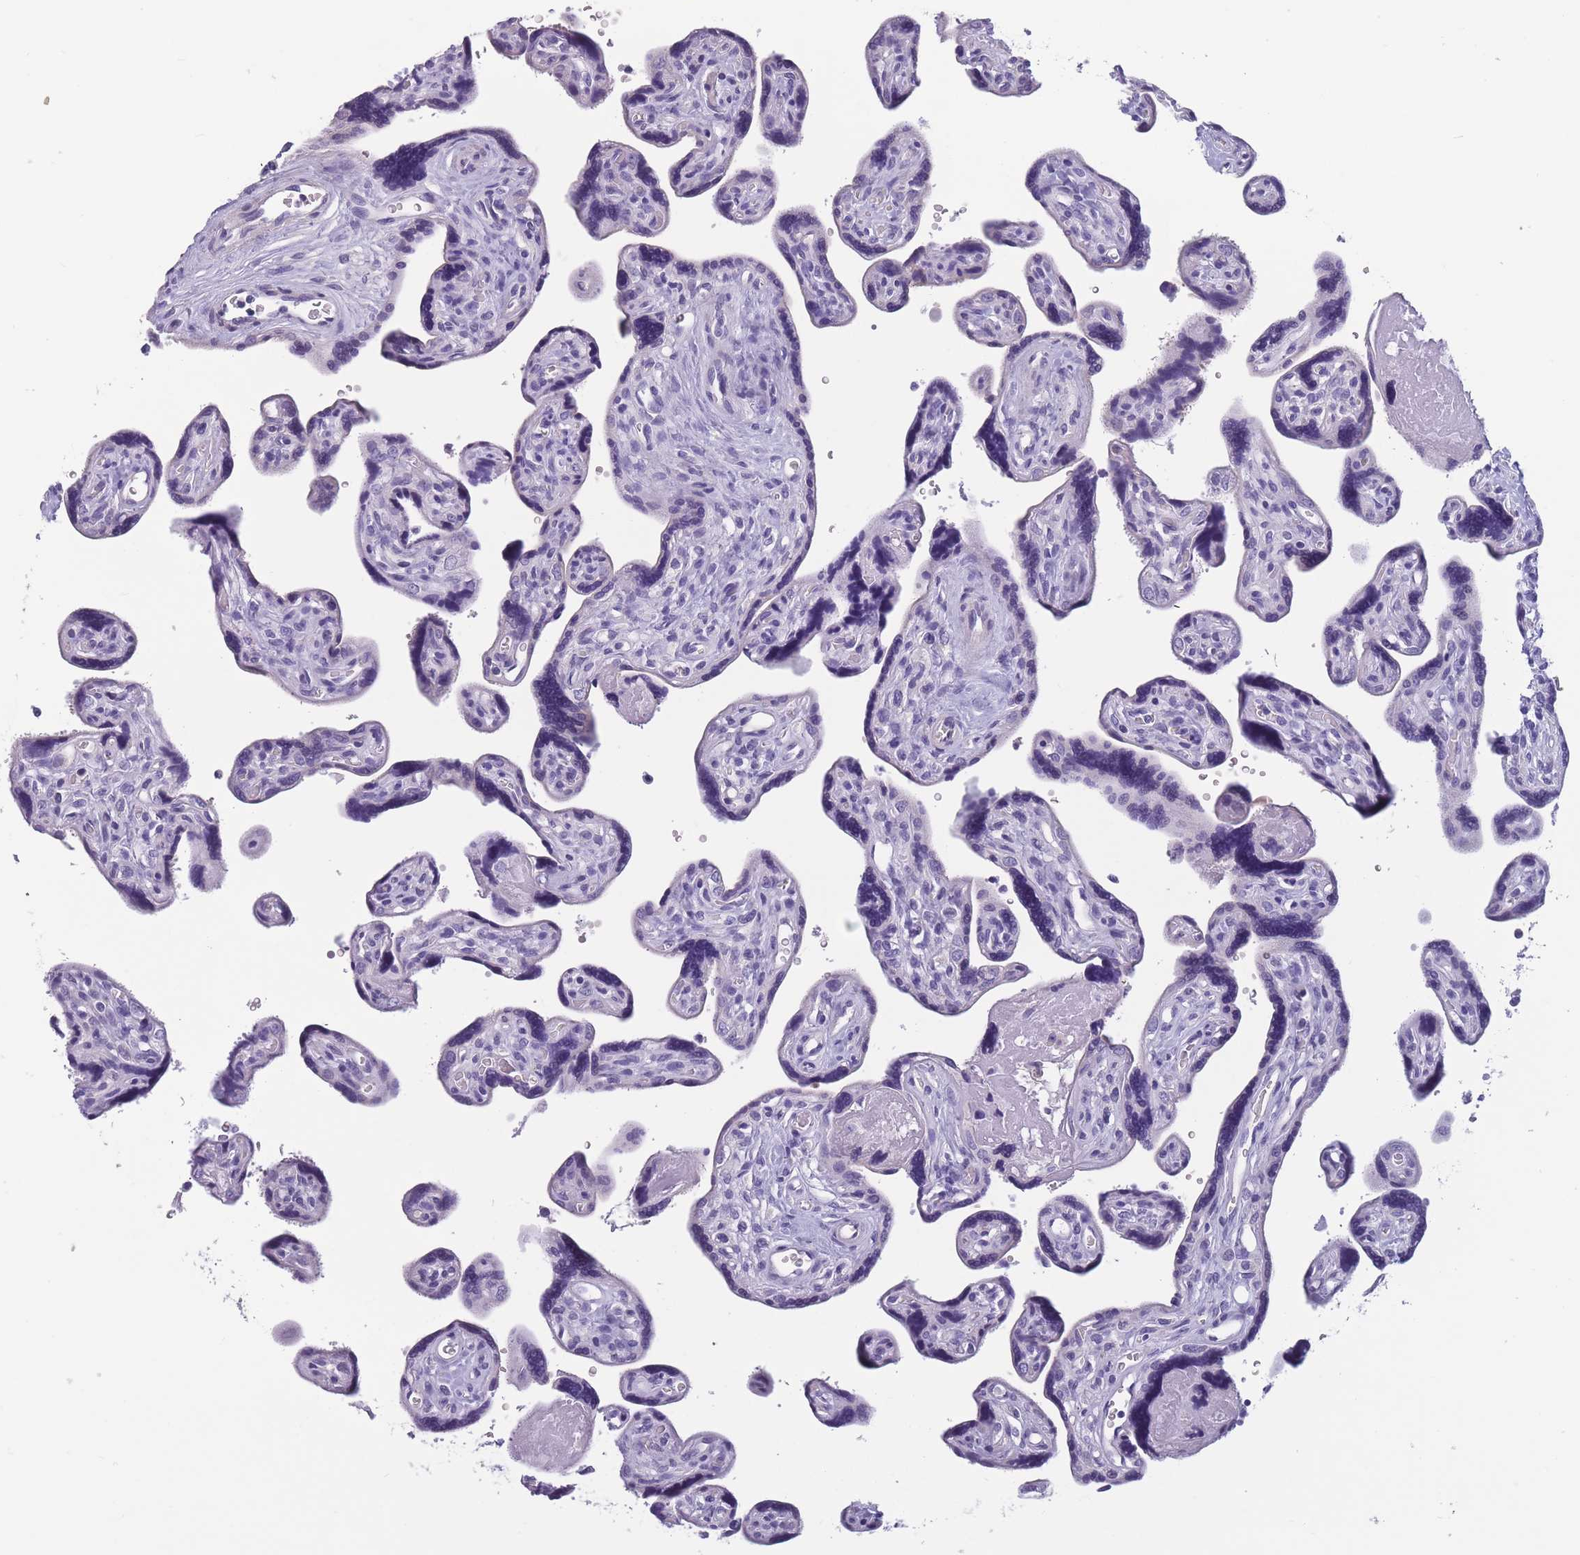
{"staining": {"intensity": "negative", "quantity": "none", "location": "none"}, "tissue": "placenta", "cell_type": "Decidual cells", "image_type": "normal", "snomed": [{"axis": "morphology", "description": "Normal tissue, NOS"}, {"axis": "topography", "description": "Placenta"}], "caption": "Benign placenta was stained to show a protein in brown. There is no significant positivity in decidual cells.", "gene": "OR4C5", "patient": {"sex": "female", "age": 39}}